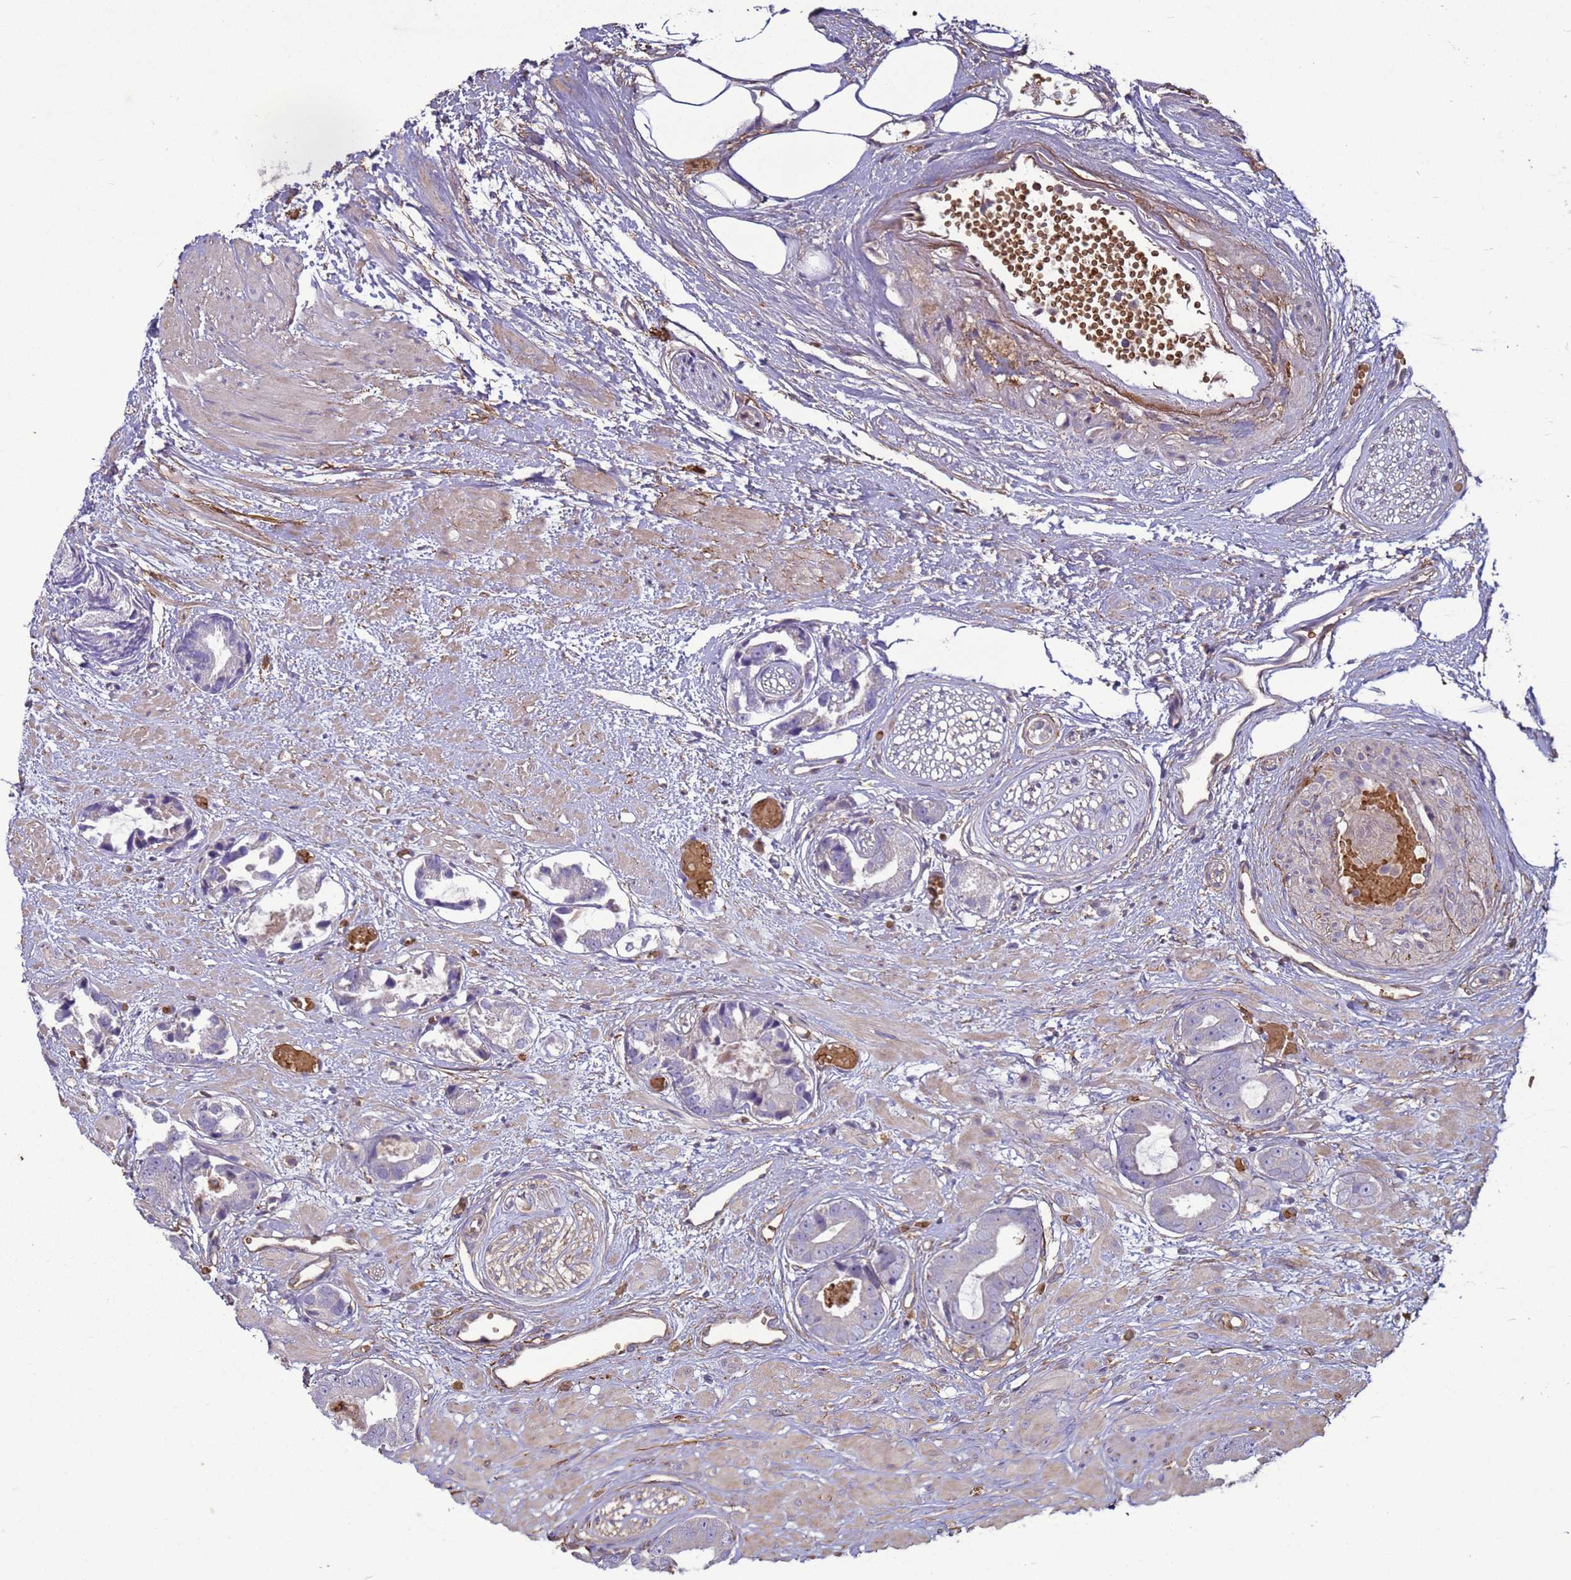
{"staining": {"intensity": "negative", "quantity": "none", "location": "none"}, "tissue": "prostate cancer", "cell_type": "Tumor cells", "image_type": "cancer", "snomed": [{"axis": "morphology", "description": "Adenocarcinoma, Low grade"}, {"axis": "topography", "description": "Prostate"}], "caption": "Prostate adenocarcinoma (low-grade) stained for a protein using IHC demonstrates no staining tumor cells.", "gene": "SGIP1", "patient": {"sex": "male", "age": 64}}